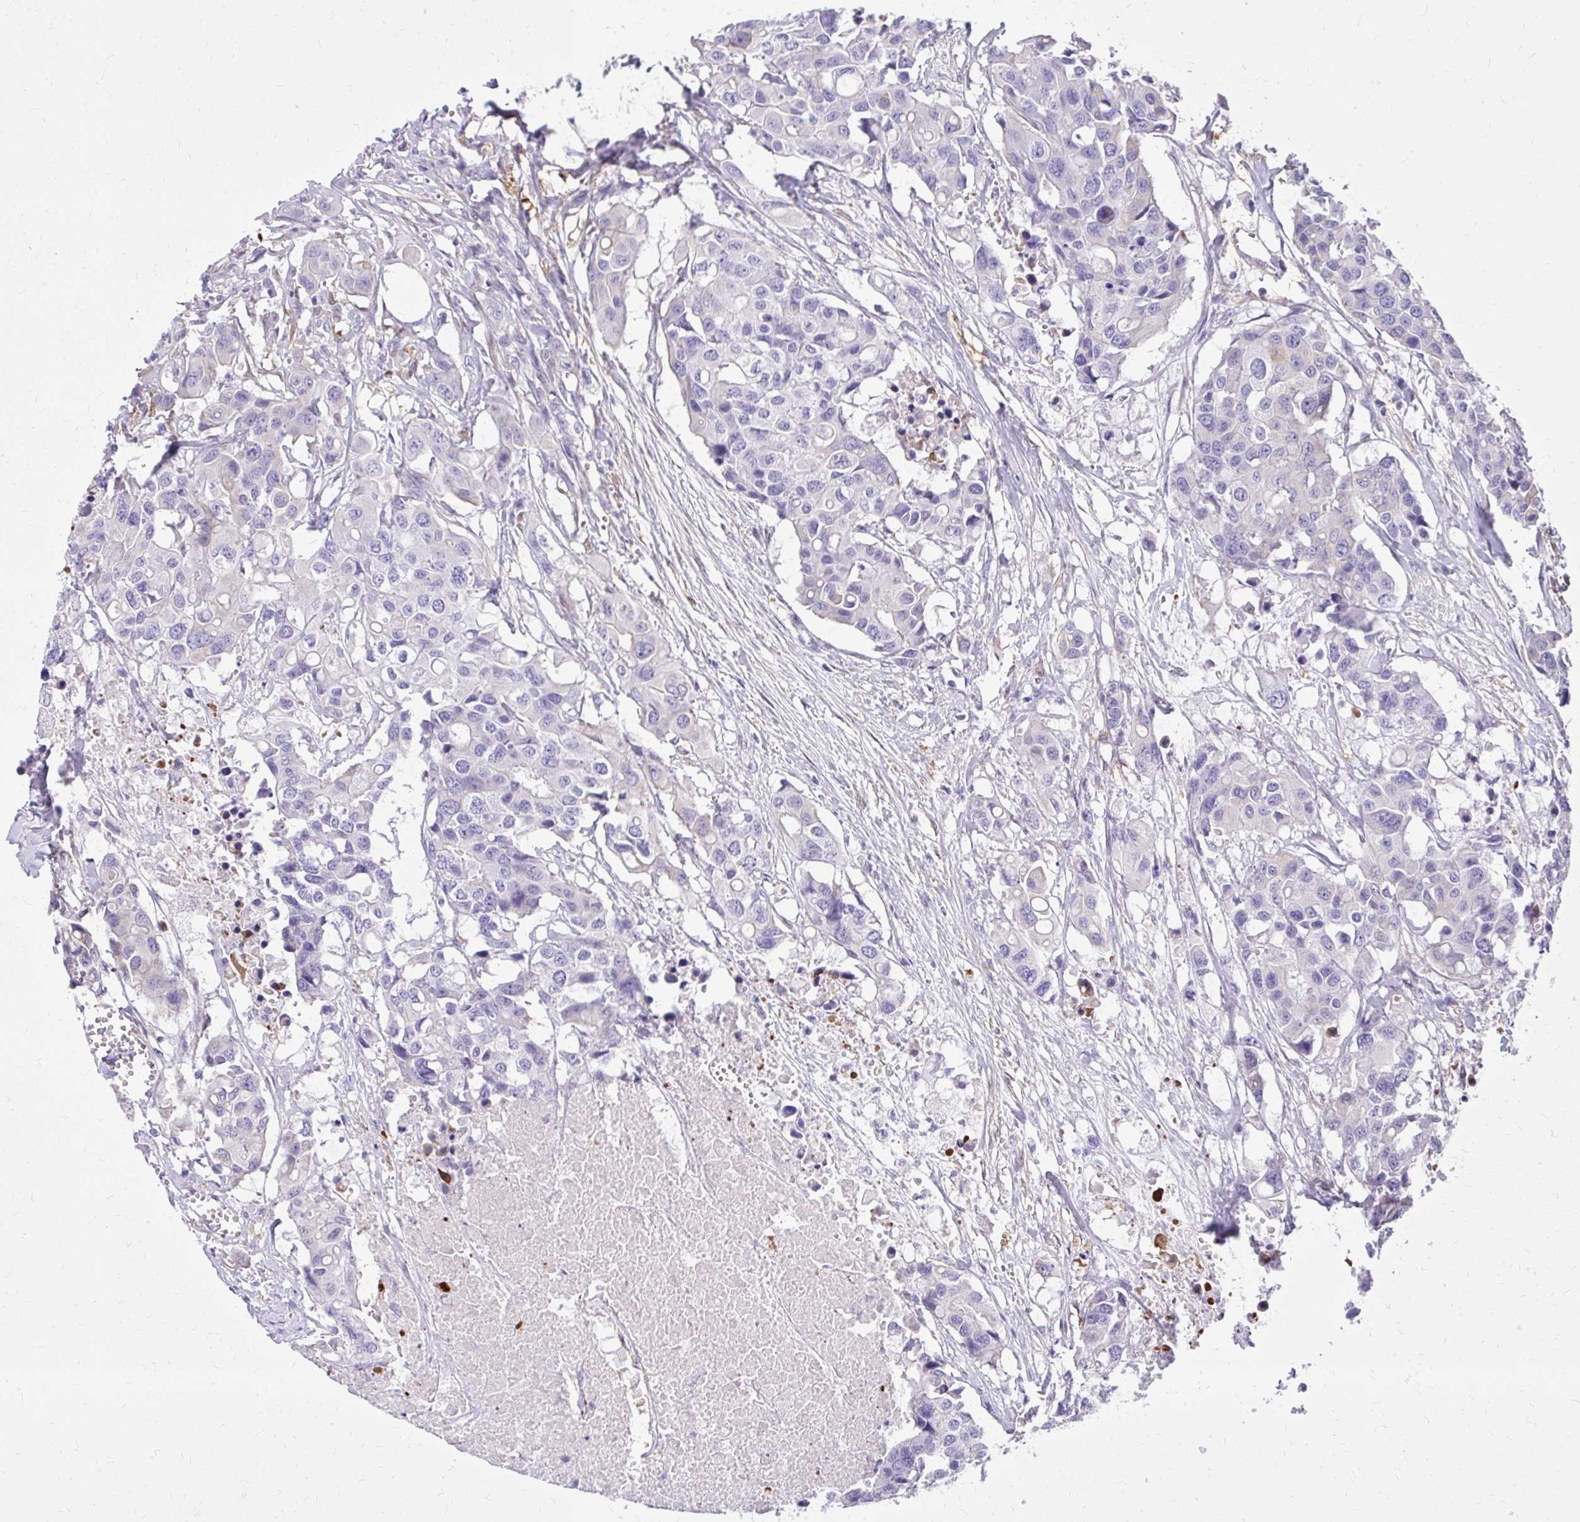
{"staining": {"intensity": "negative", "quantity": "none", "location": "none"}, "tissue": "colorectal cancer", "cell_type": "Tumor cells", "image_type": "cancer", "snomed": [{"axis": "morphology", "description": "Adenocarcinoma, NOS"}, {"axis": "topography", "description": "Colon"}], "caption": "This is an IHC photomicrograph of colorectal adenocarcinoma. There is no expression in tumor cells.", "gene": "NNMT", "patient": {"sex": "male", "age": 77}}